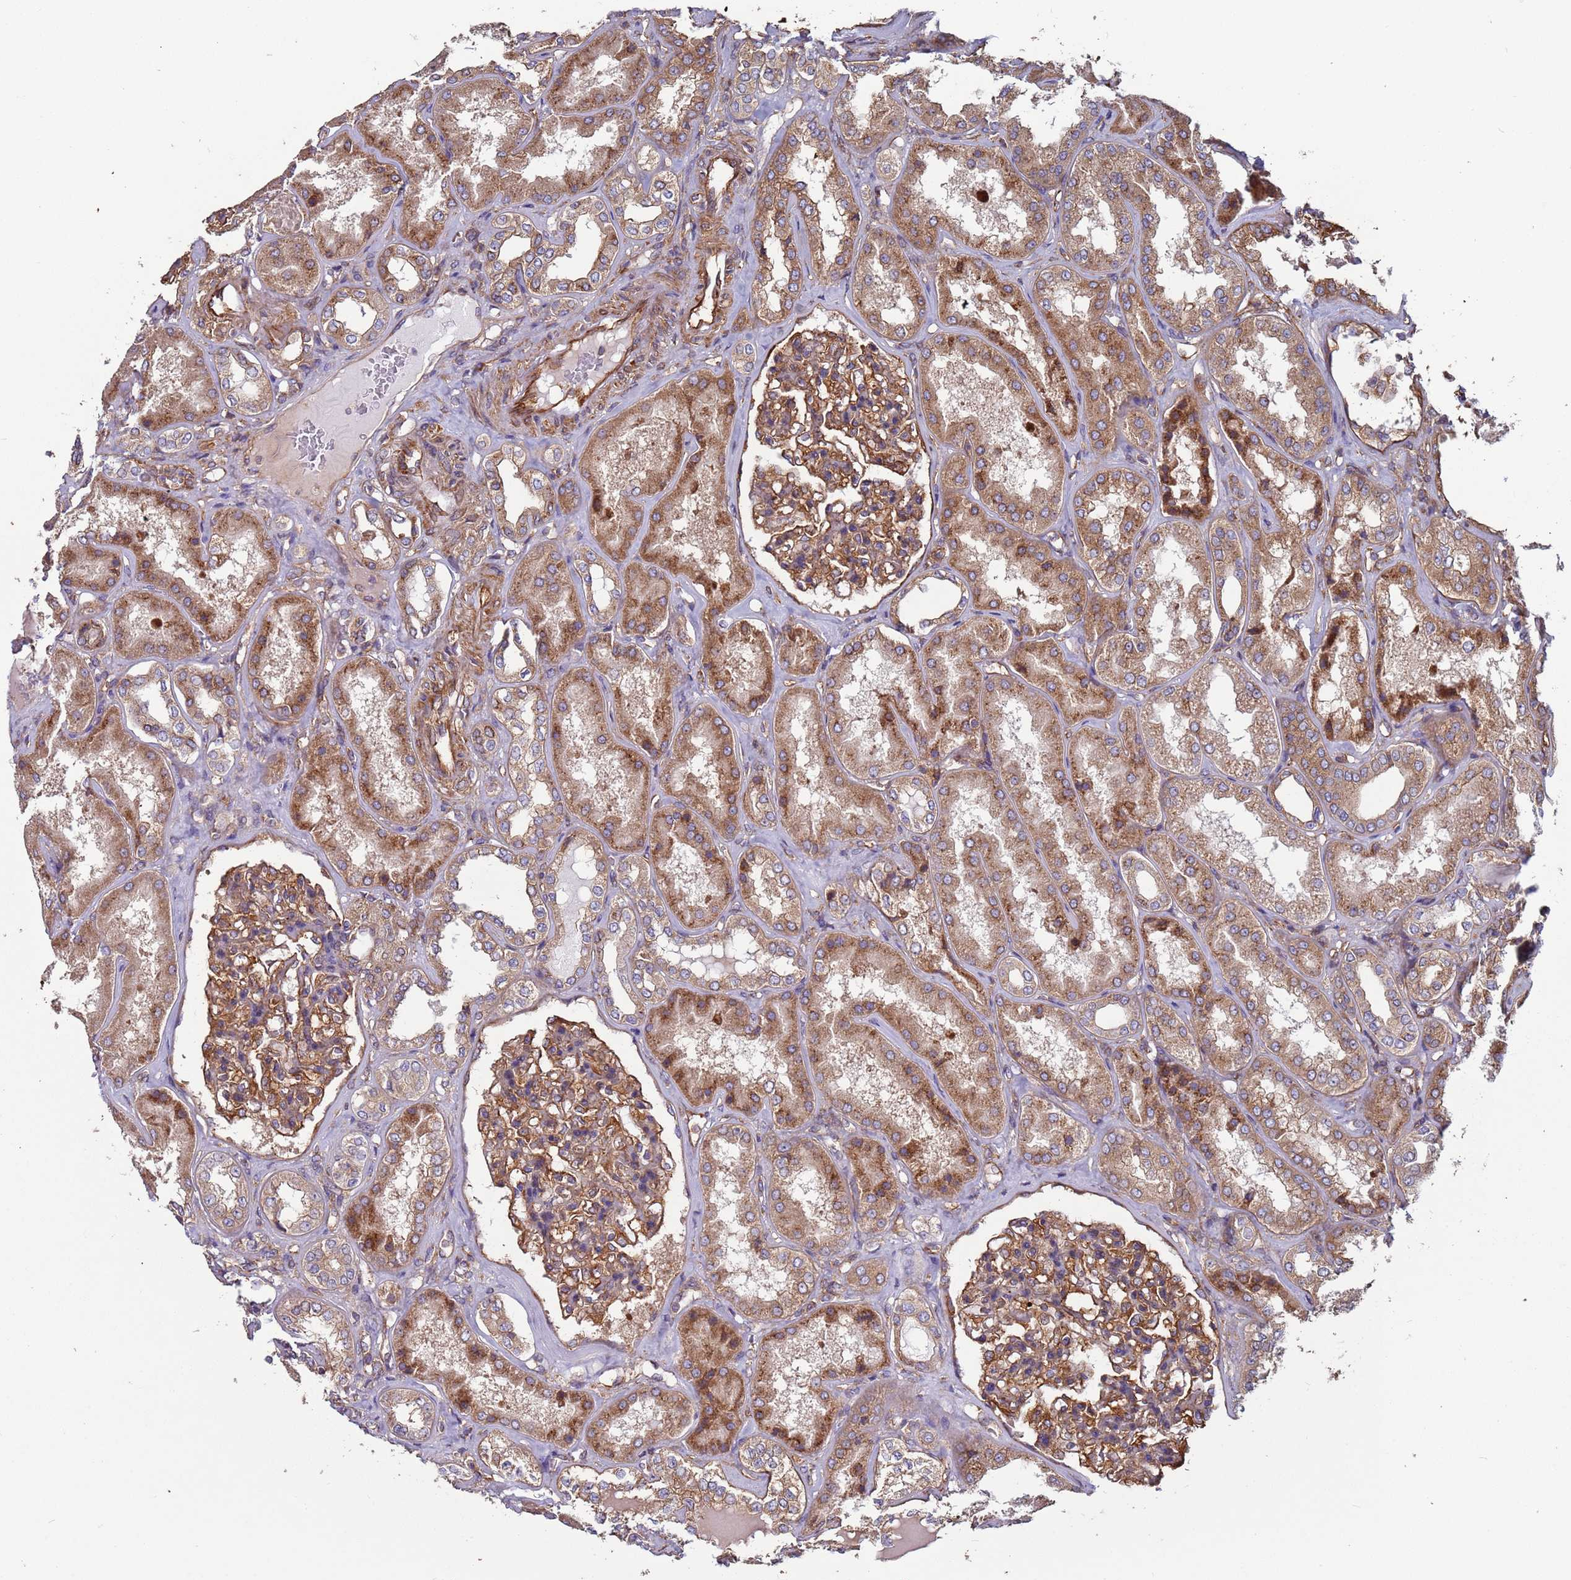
{"staining": {"intensity": "strong", "quantity": ">75%", "location": "cytoplasmic/membranous"}, "tissue": "kidney", "cell_type": "Cells in glomeruli", "image_type": "normal", "snomed": [{"axis": "morphology", "description": "Normal tissue, NOS"}, {"axis": "topography", "description": "Kidney"}], "caption": "IHC image of unremarkable kidney stained for a protein (brown), which shows high levels of strong cytoplasmic/membranous positivity in approximately >75% of cells in glomeruli.", "gene": "ZBTB39", "patient": {"sex": "female", "age": 56}}